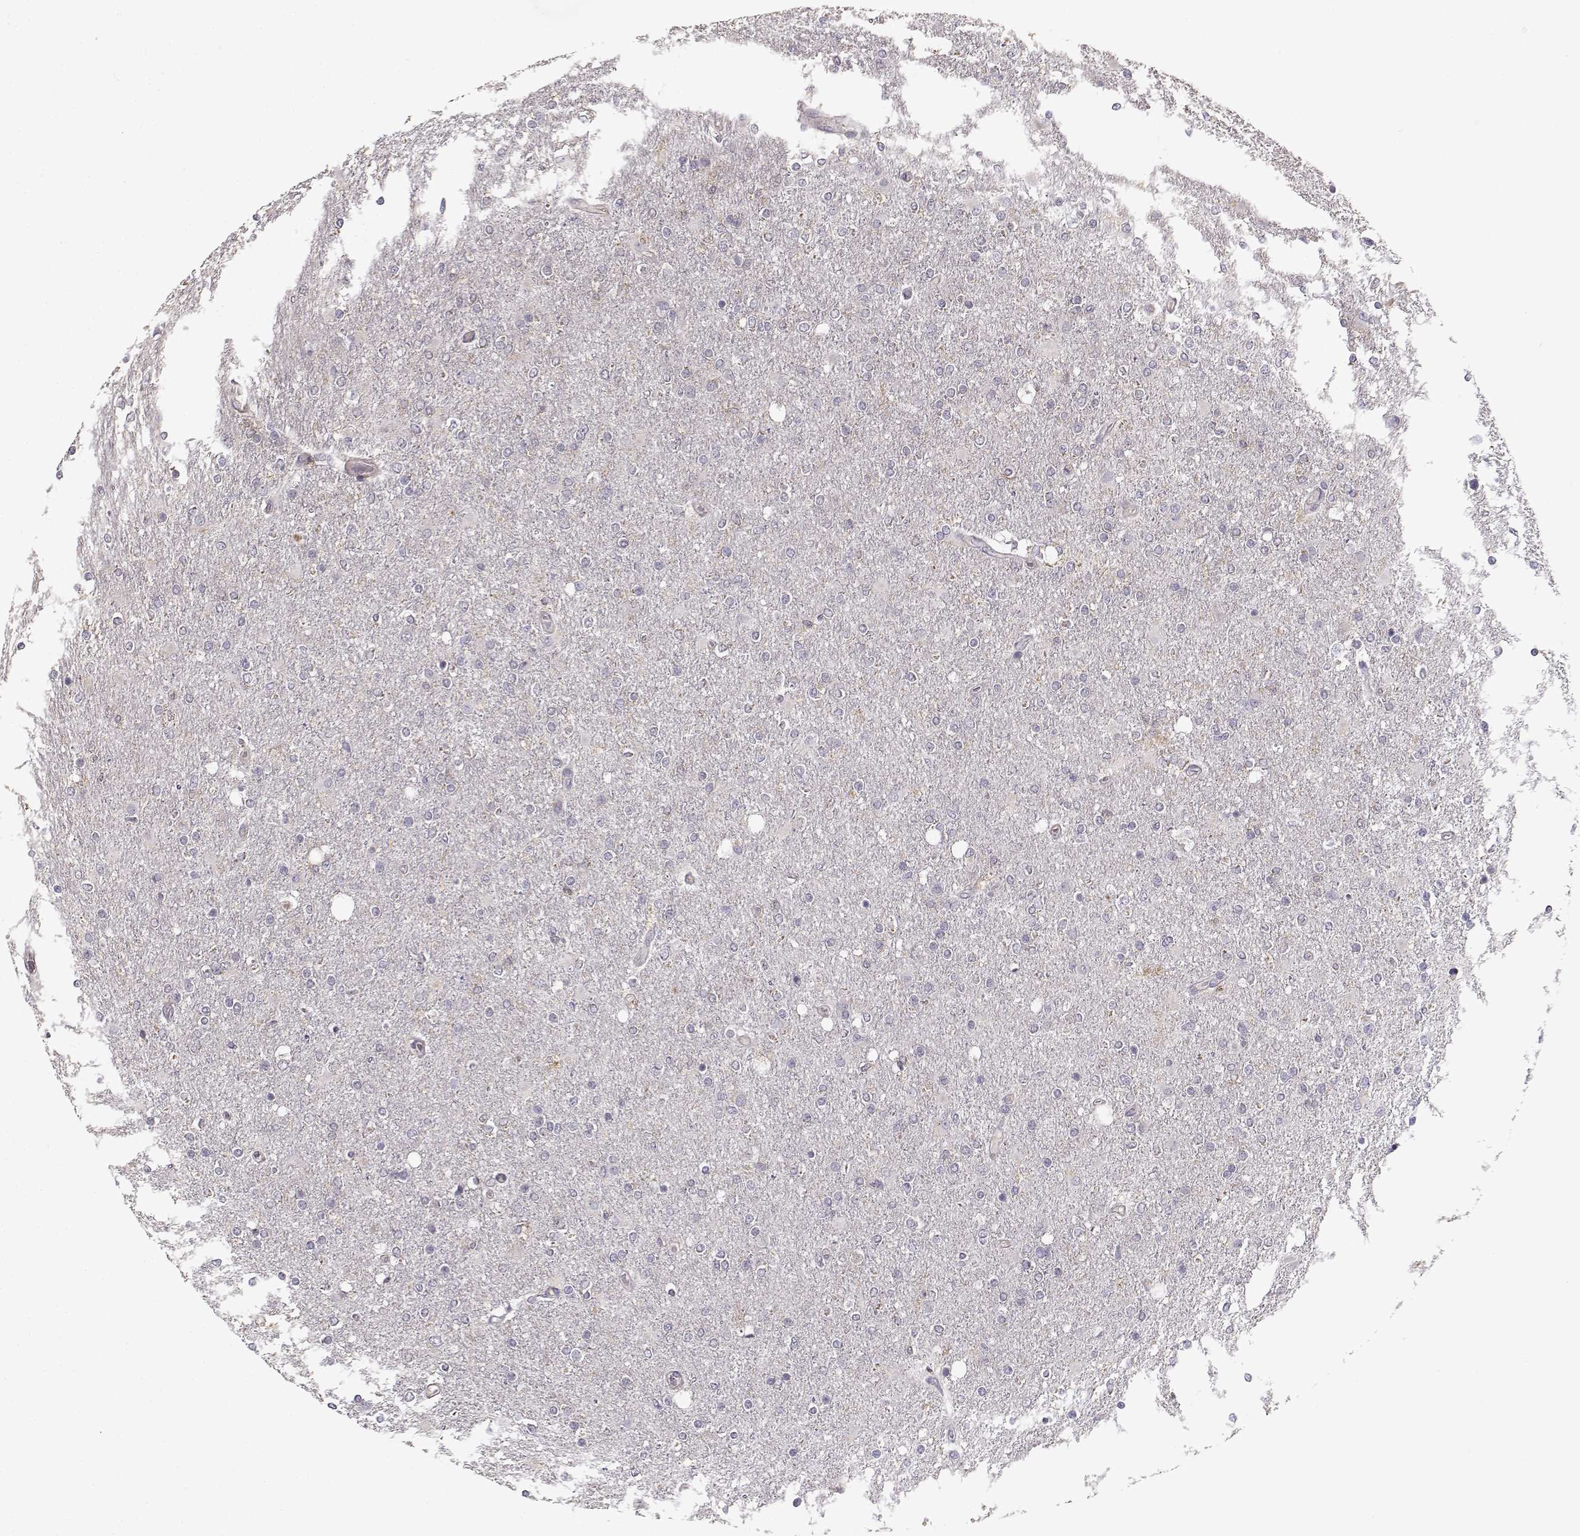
{"staining": {"intensity": "negative", "quantity": "none", "location": "none"}, "tissue": "glioma", "cell_type": "Tumor cells", "image_type": "cancer", "snomed": [{"axis": "morphology", "description": "Glioma, malignant, High grade"}, {"axis": "topography", "description": "Cerebral cortex"}], "caption": "Micrograph shows no significant protein positivity in tumor cells of glioma. (Stains: DAB IHC with hematoxylin counter stain, Microscopy: brightfield microscopy at high magnification).", "gene": "ENTPD8", "patient": {"sex": "male", "age": 70}}